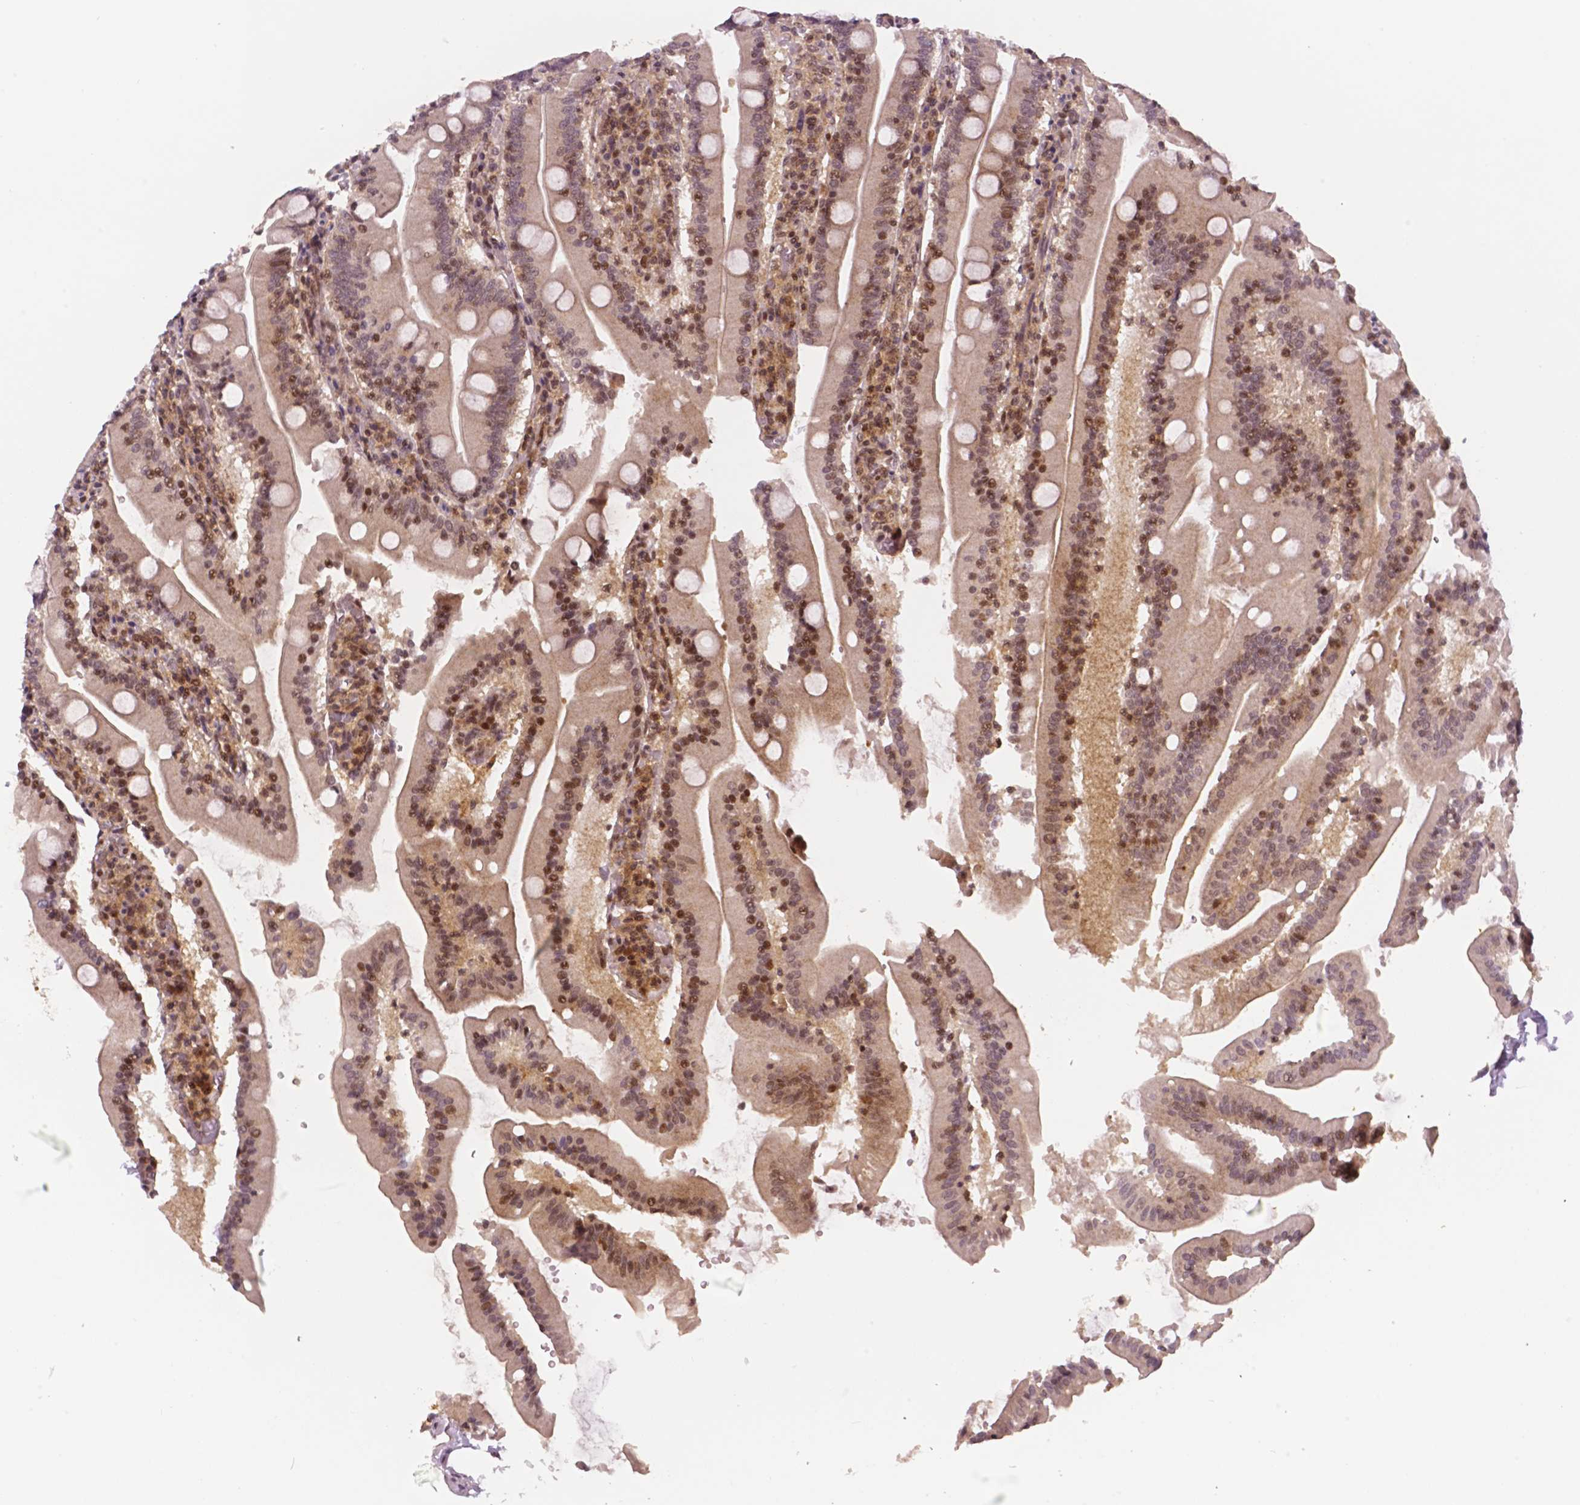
{"staining": {"intensity": "moderate", "quantity": ">75%", "location": "cytoplasmic/membranous,nuclear"}, "tissue": "small intestine", "cell_type": "Glandular cells", "image_type": "normal", "snomed": [{"axis": "morphology", "description": "Normal tissue, NOS"}, {"axis": "topography", "description": "Small intestine"}], "caption": "Protein staining demonstrates moderate cytoplasmic/membranous,nuclear staining in approximately >75% of glandular cells in unremarkable small intestine. (DAB (3,3'-diaminobenzidine) IHC, brown staining for protein, blue staining for nuclei).", "gene": "STAT3", "patient": {"sex": "male", "age": 37}}